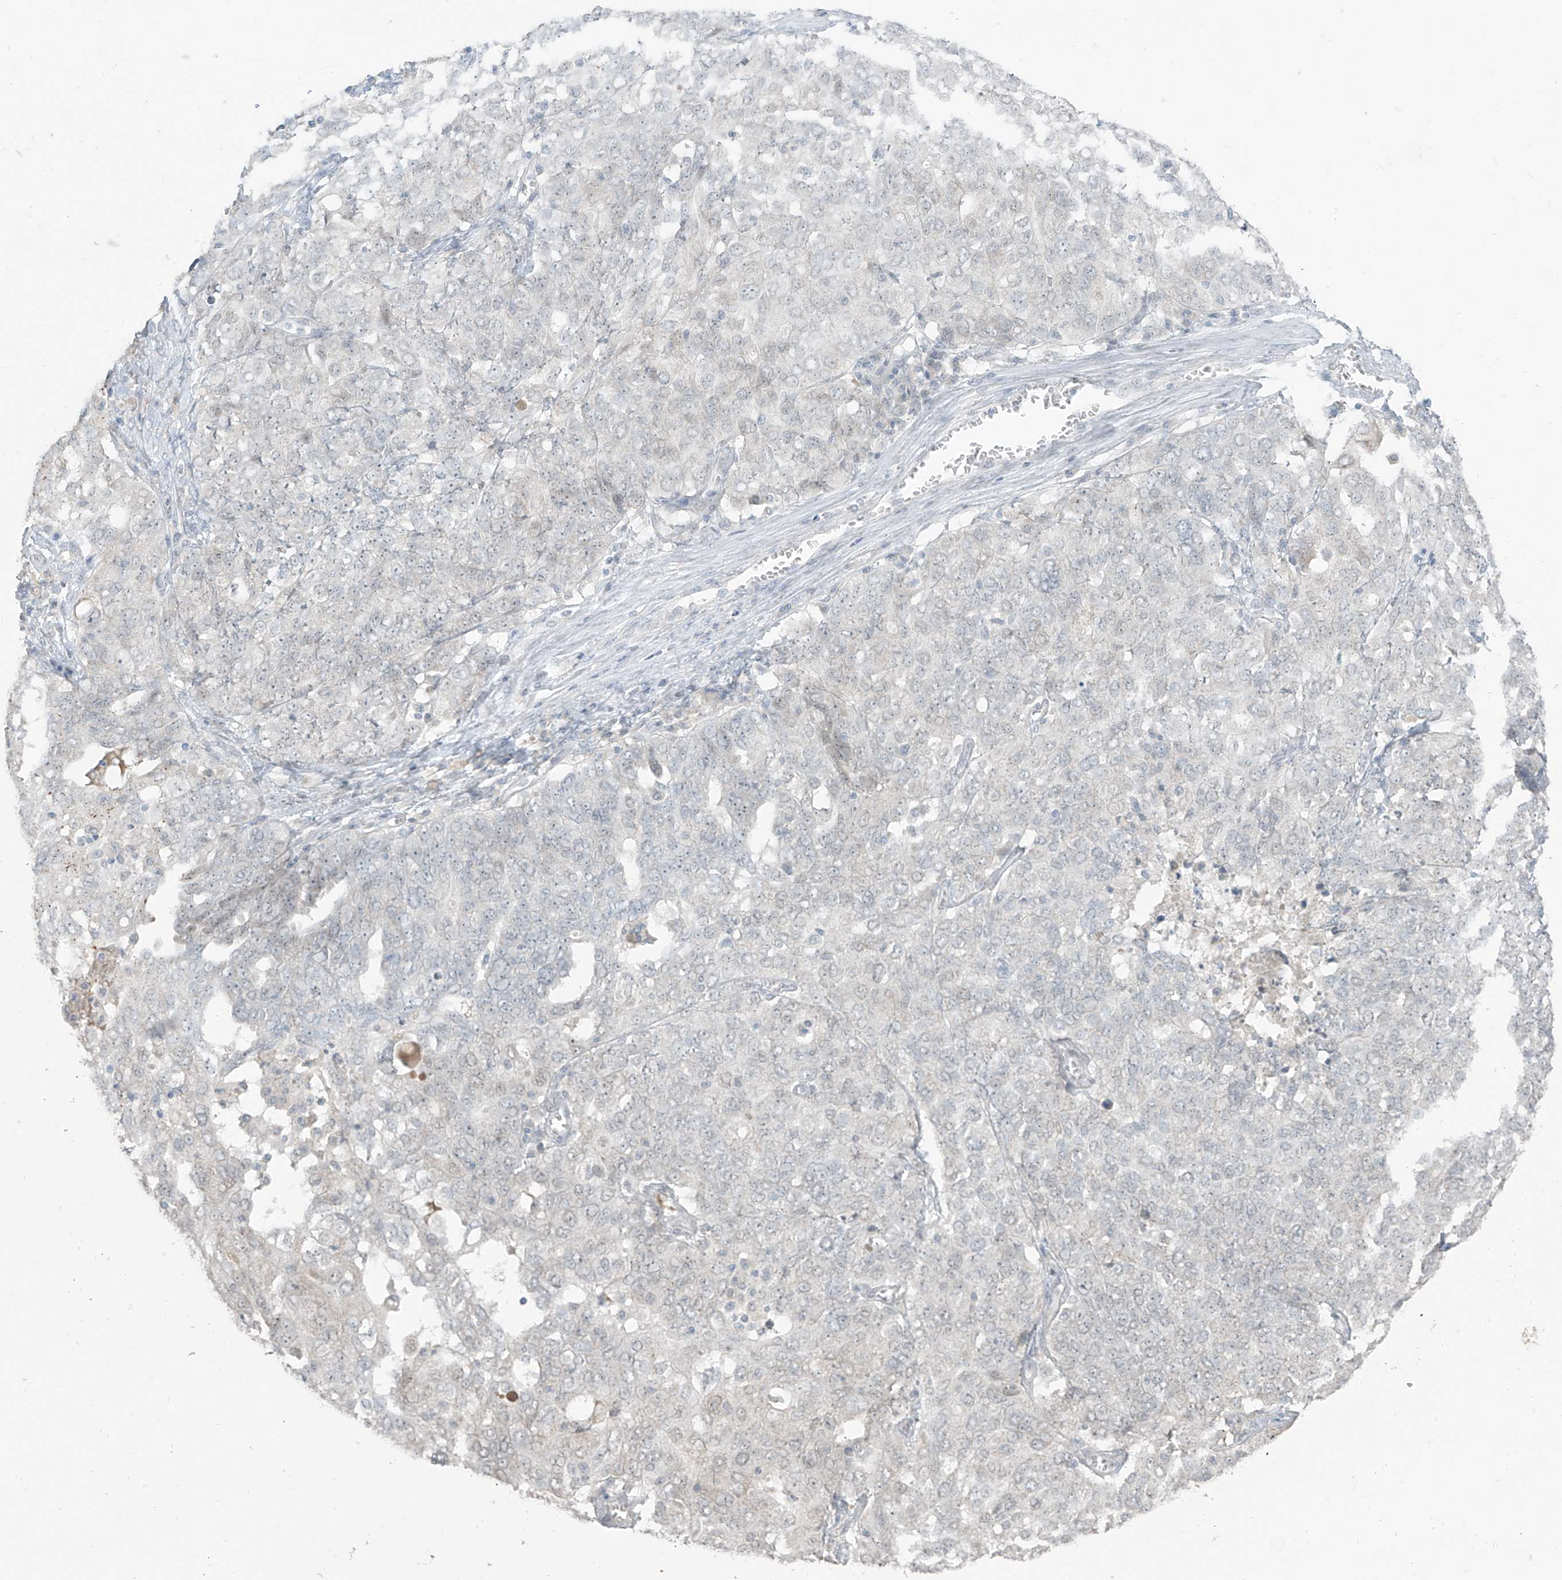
{"staining": {"intensity": "weak", "quantity": "<25%", "location": "cytoplasmic/membranous"}, "tissue": "ovarian cancer", "cell_type": "Tumor cells", "image_type": "cancer", "snomed": [{"axis": "morphology", "description": "Carcinoma, endometroid"}, {"axis": "topography", "description": "Ovary"}], "caption": "A high-resolution image shows immunohistochemistry (IHC) staining of endometroid carcinoma (ovarian), which exhibits no significant staining in tumor cells.", "gene": "PRDM6", "patient": {"sex": "female", "age": 62}}